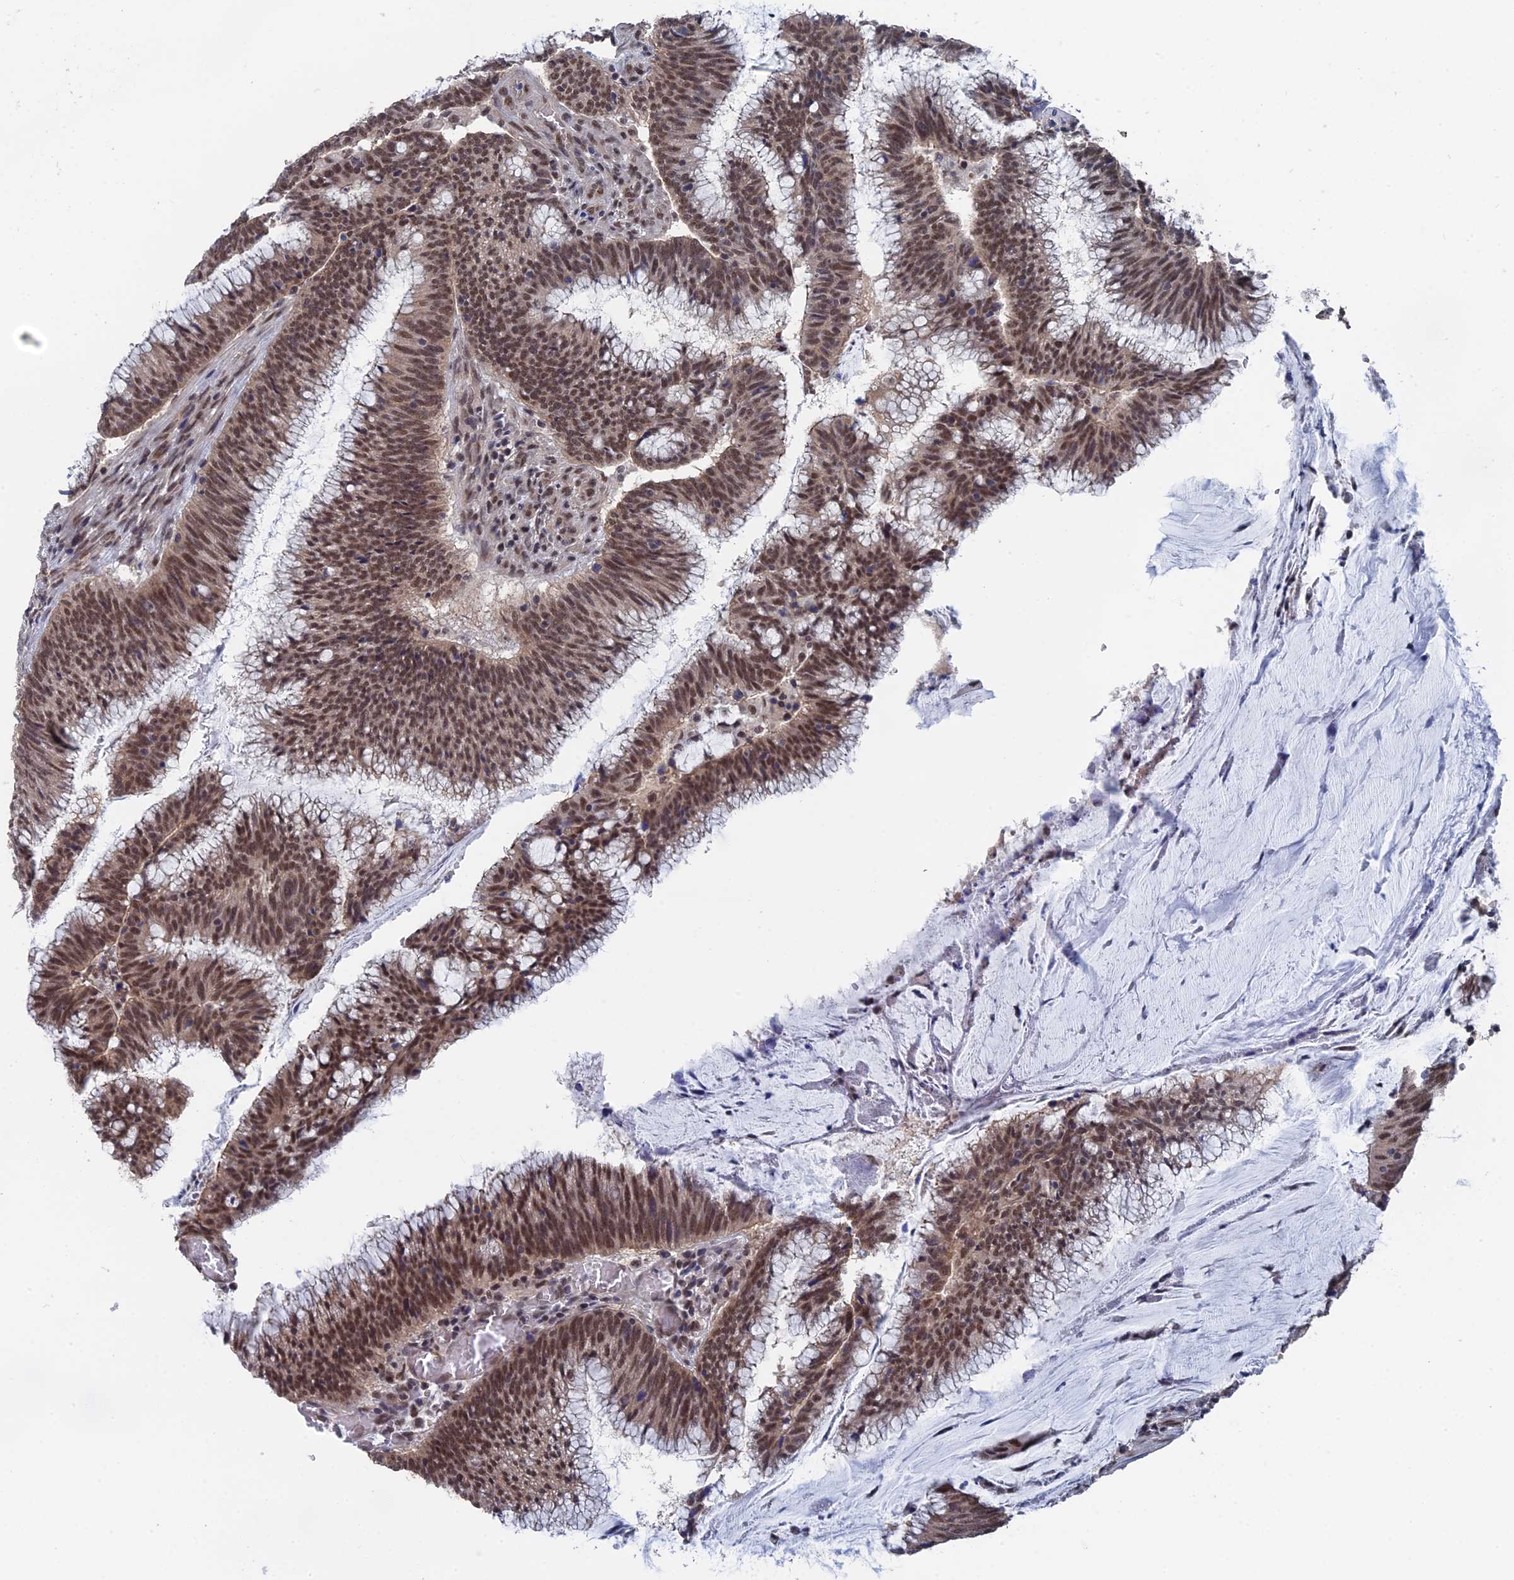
{"staining": {"intensity": "moderate", "quantity": ">75%", "location": "nuclear"}, "tissue": "colorectal cancer", "cell_type": "Tumor cells", "image_type": "cancer", "snomed": [{"axis": "morphology", "description": "Adenocarcinoma, NOS"}, {"axis": "topography", "description": "Rectum"}], "caption": "Protein staining of colorectal cancer tissue exhibits moderate nuclear expression in approximately >75% of tumor cells. (Brightfield microscopy of DAB IHC at high magnification).", "gene": "TSSC4", "patient": {"sex": "female", "age": 77}}